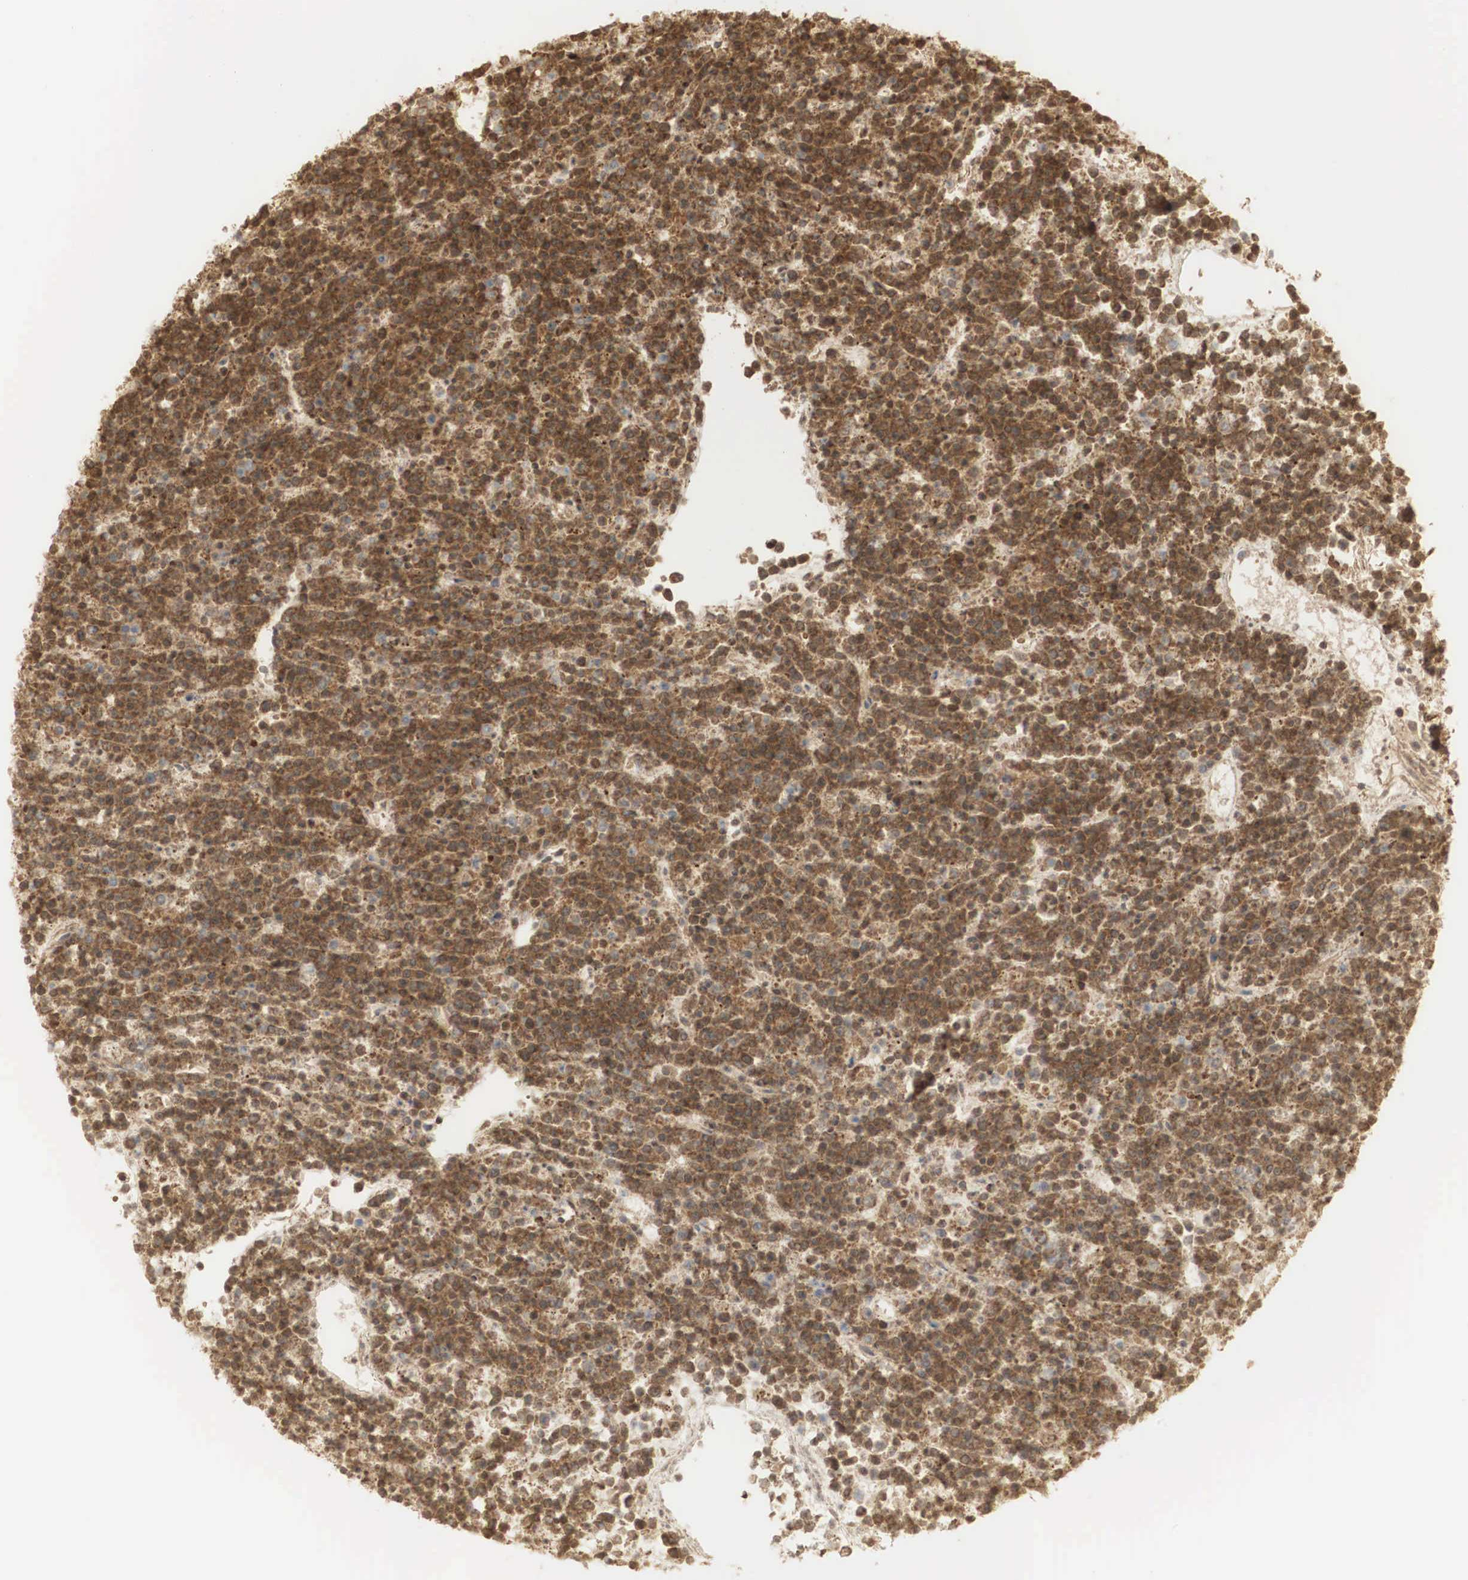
{"staining": {"intensity": "strong", "quantity": ">75%", "location": "cytoplasmic/membranous,nuclear"}, "tissue": "lymphoma", "cell_type": "Tumor cells", "image_type": "cancer", "snomed": [{"axis": "morphology", "description": "Malignant lymphoma, non-Hodgkin's type, High grade"}, {"axis": "topography", "description": "Ovary"}], "caption": "Human high-grade malignant lymphoma, non-Hodgkin's type stained with a protein marker exhibits strong staining in tumor cells.", "gene": "RNF113A", "patient": {"sex": "female", "age": 56}}